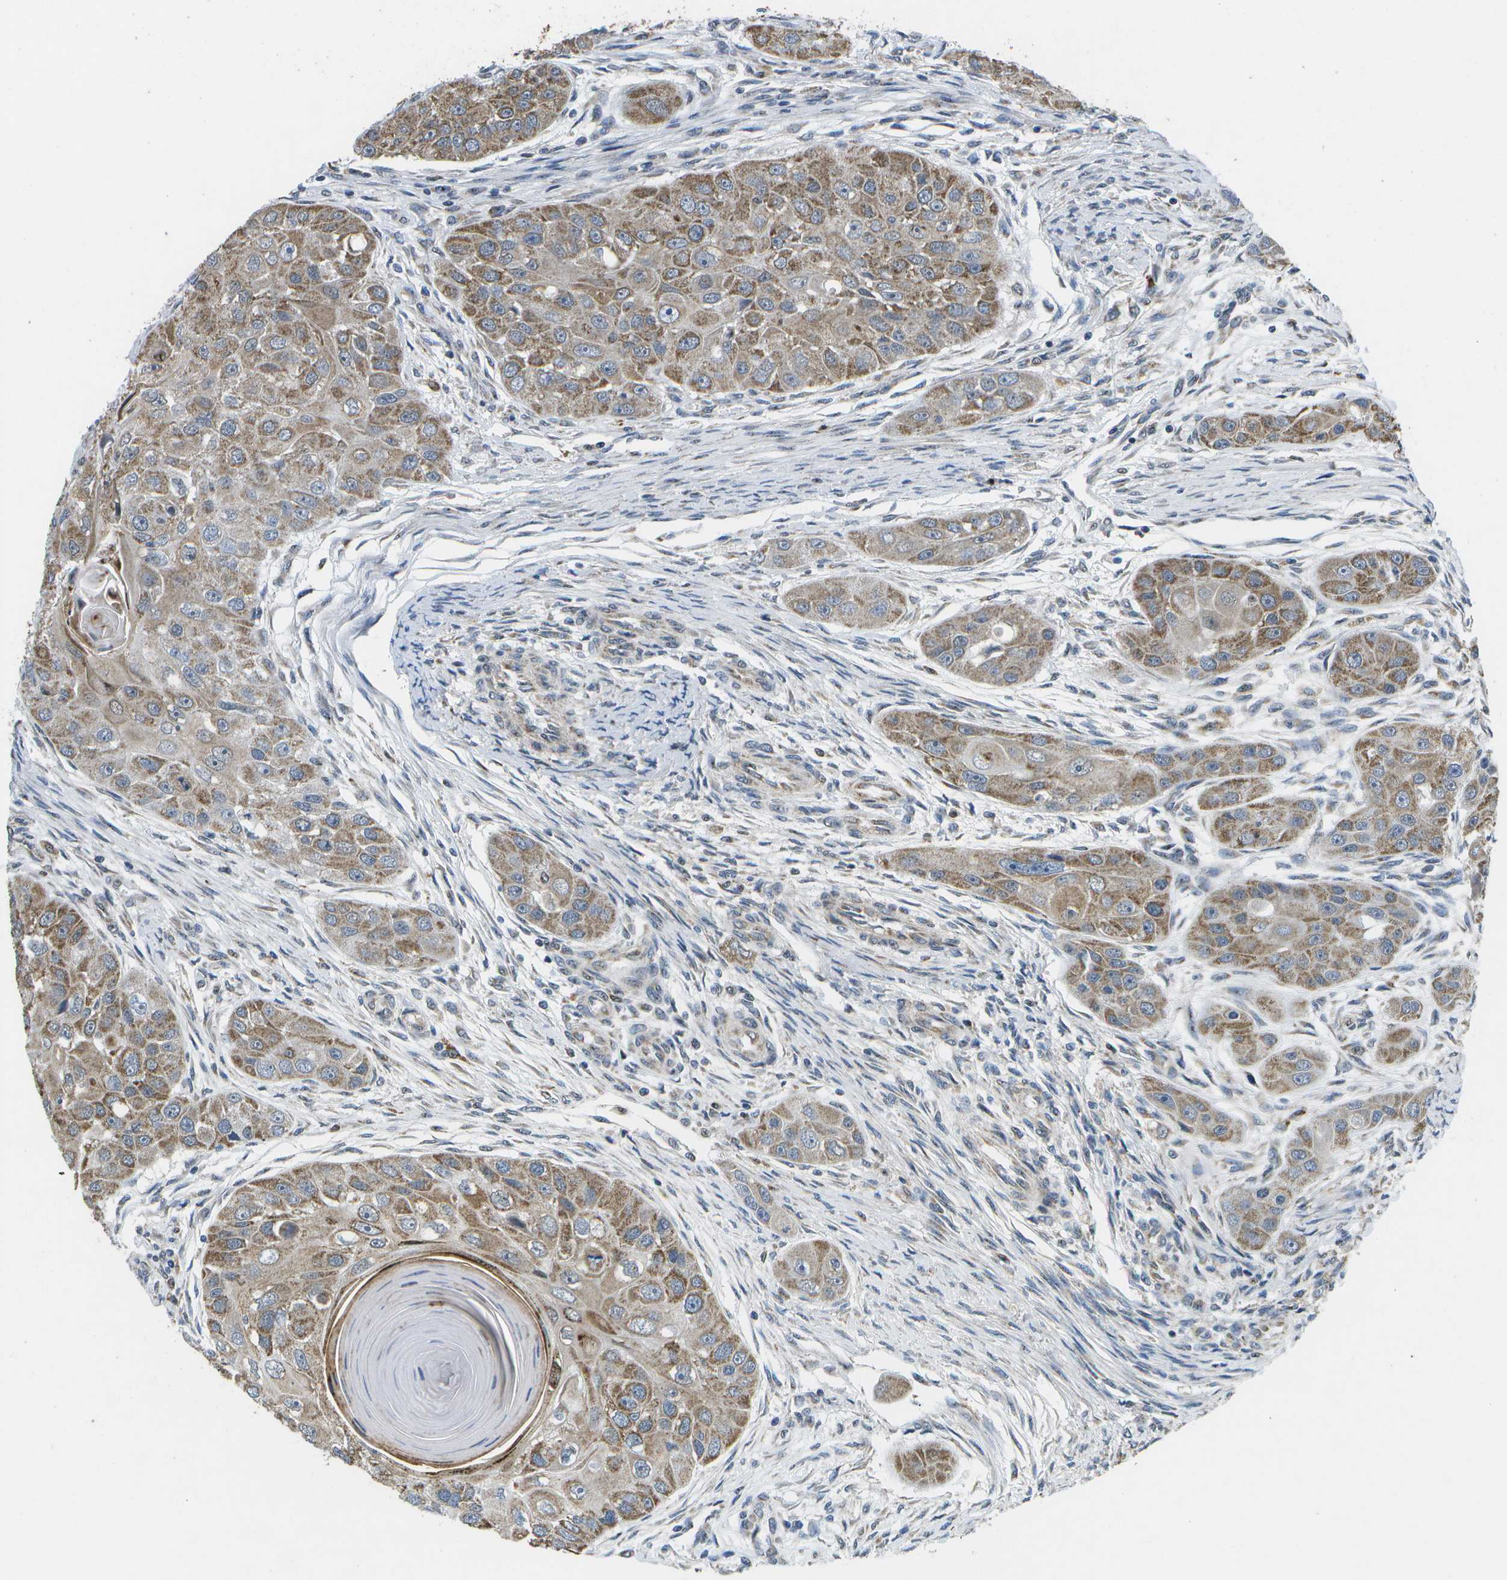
{"staining": {"intensity": "moderate", "quantity": ">75%", "location": "cytoplasmic/membranous"}, "tissue": "head and neck cancer", "cell_type": "Tumor cells", "image_type": "cancer", "snomed": [{"axis": "morphology", "description": "Normal tissue, NOS"}, {"axis": "morphology", "description": "Squamous cell carcinoma, NOS"}, {"axis": "topography", "description": "Skeletal muscle"}, {"axis": "topography", "description": "Head-Neck"}], "caption": "Human head and neck cancer stained with a protein marker demonstrates moderate staining in tumor cells.", "gene": "GALNT15", "patient": {"sex": "male", "age": 51}}